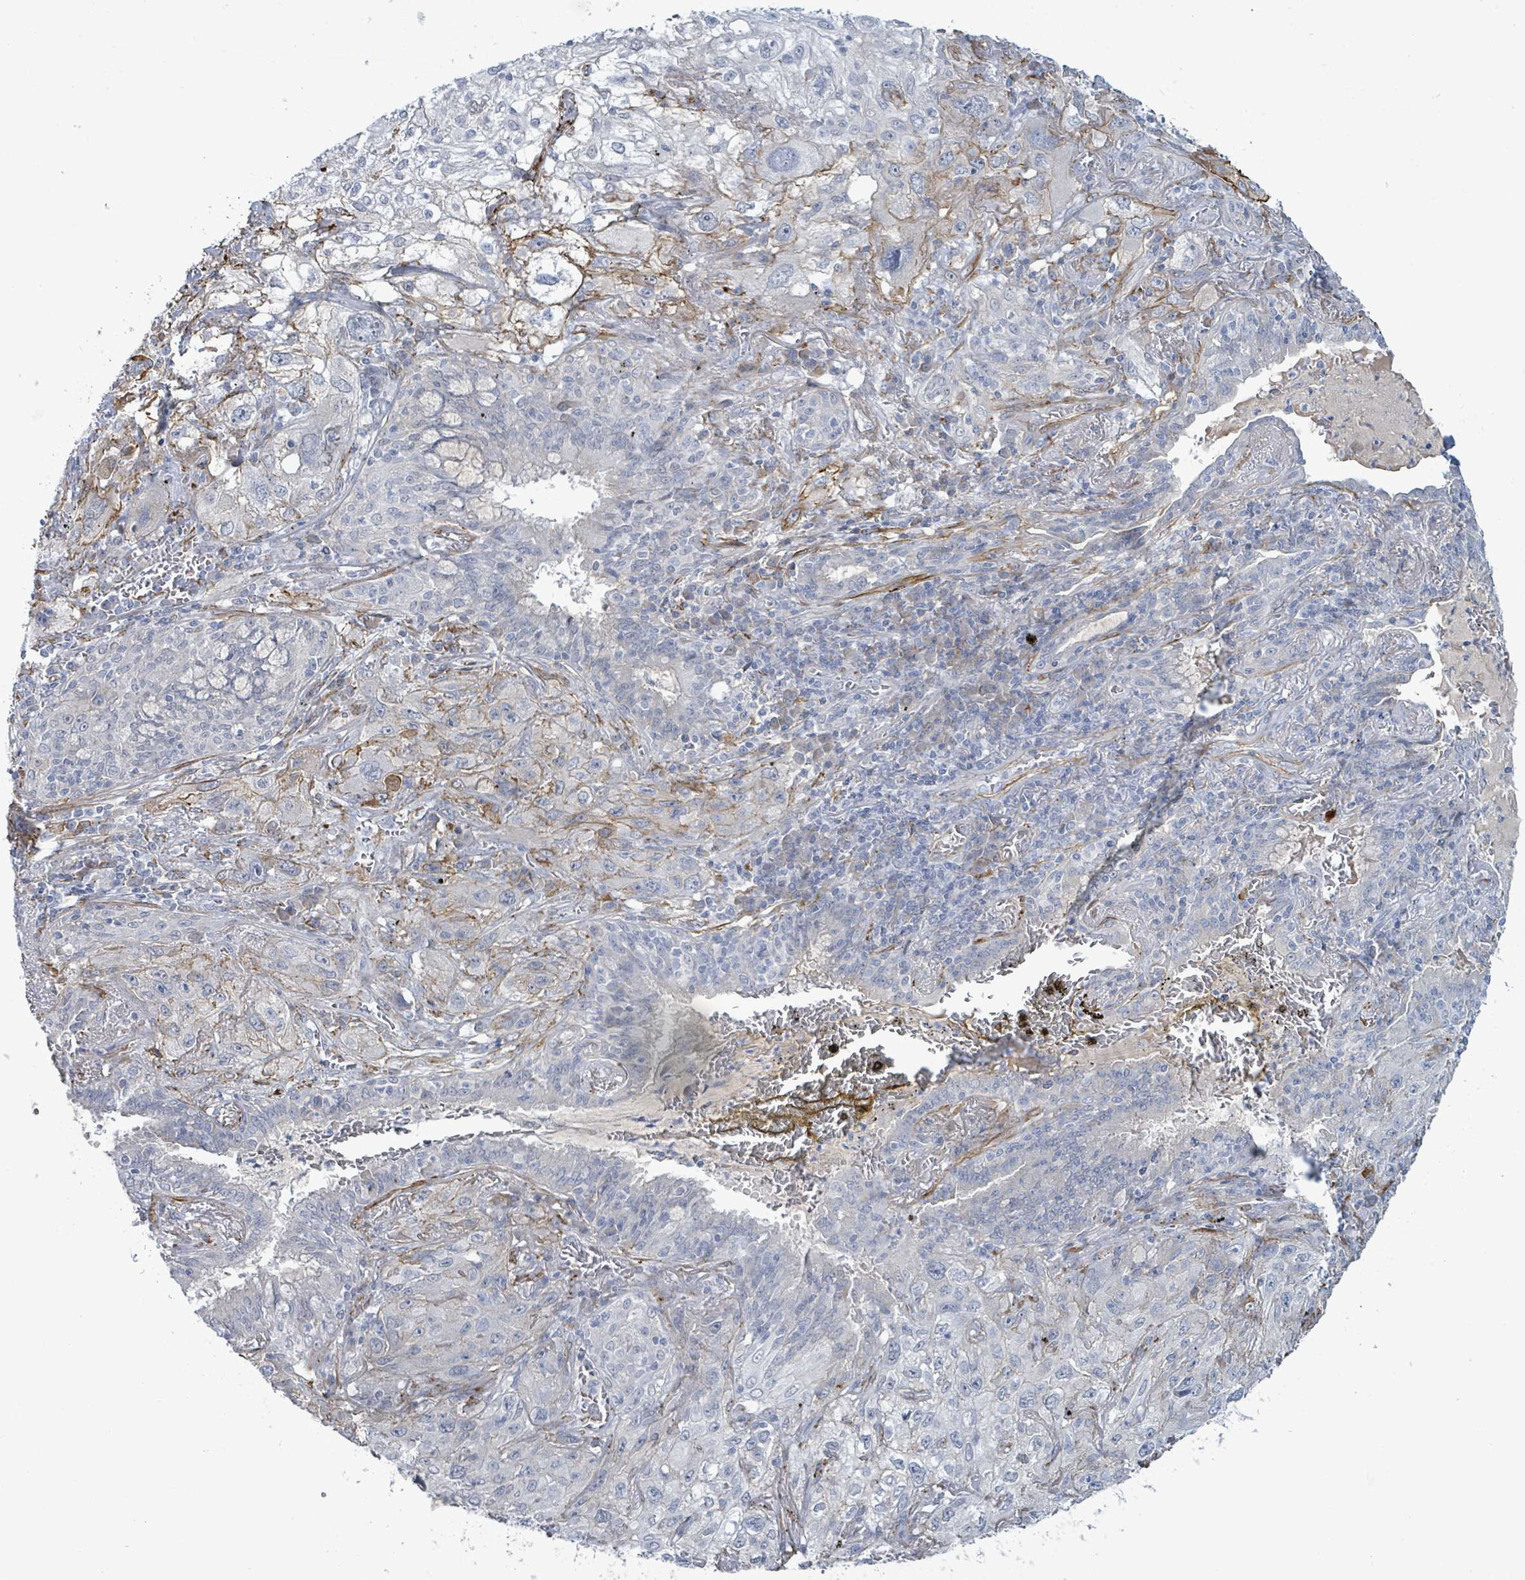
{"staining": {"intensity": "negative", "quantity": "none", "location": "none"}, "tissue": "lung cancer", "cell_type": "Tumor cells", "image_type": "cancer", "snomed": [{"axis": "morphology", "description": "Squamous cell carcinoma, NOS"}, {"axis": "topography", "description": "Lung"}], "caption": "Tumor cells are negative for protein expression in human lung cancer.", "gene": "DMRTC1B", "patient": {"sex": "female", "age": 69}}